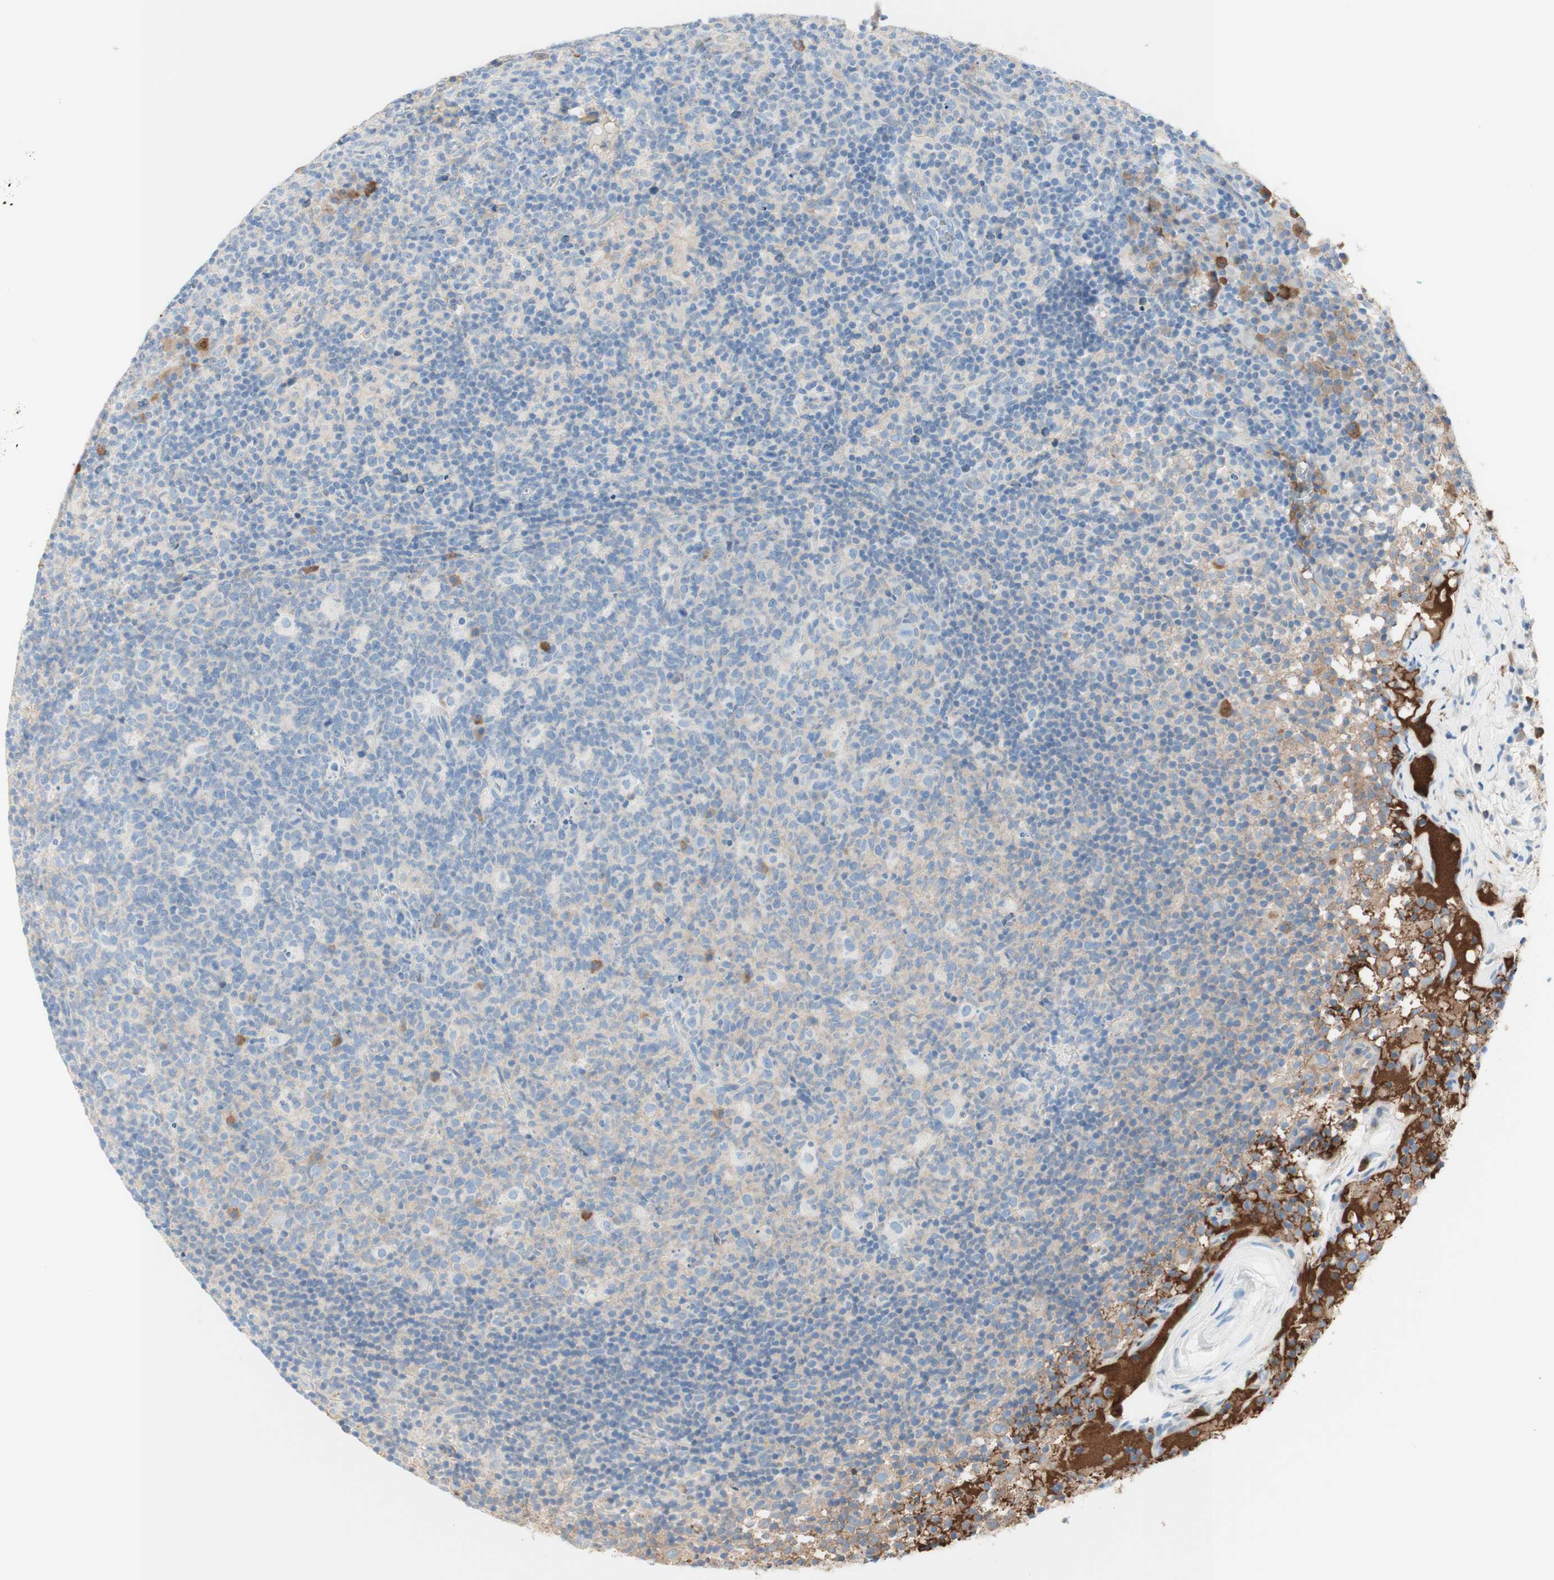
{"staining": {"intensity": "negative", "quantity": "none", "location": "none"}, "tissue": "lymph node", "cell_type": "Germinal center cells", "image_type": "normal", "snomed": [{"axis": "morphology", "description": "Normal tissue, NOS"}, {"axis": "morphology", "description": "Inflammation, NOS"}, {"axis": "topography", "description": "Lymph node"}], "caption": "Germinal center cells are negative for brown protein staining in benign lymph node. Brightfield microscopy of IHC stained with DAB (brown) and hematoxylin (blue), captured at high magnification.", "gene": "KNG1", "patient": {"sex": "male", "age": 55}}